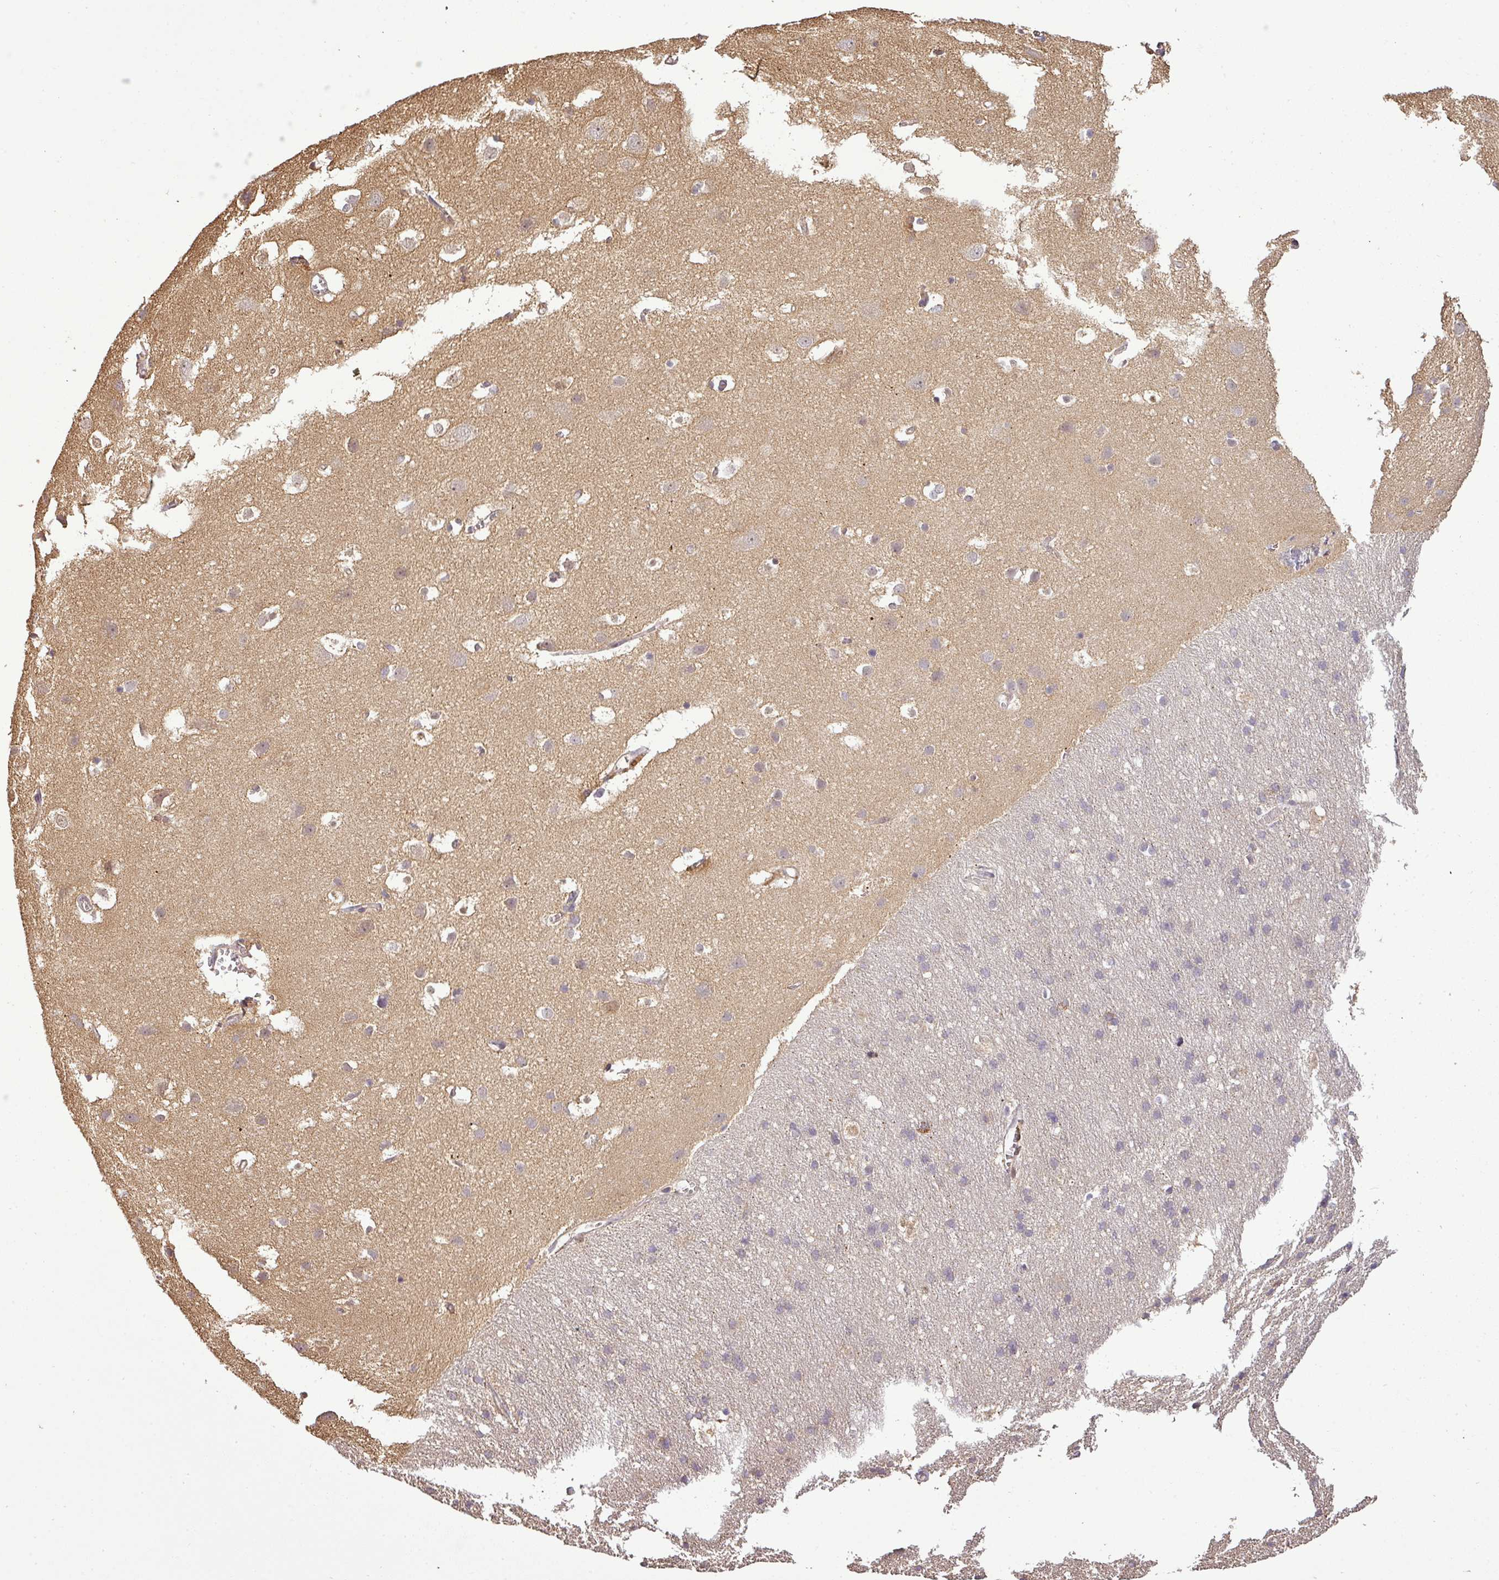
{"staining": {"intensity": "moderate", "quantity": "25%-75%", "location": "cytoplasmic/membranous"}, "tissue": "cerebral cortex", "cell_type": "Endothelial cells", "image_type": "normal", "snomed": [{"axis": "morphology", "description": "Normal tissue, NOS"}, {"axis": "topography", "description": "Cerebral cortex"}], "caption": "Protein staining demonstrates moderate cytoplasmic/membranous expression in about 25%-75% of endothelial cells in unremarkable cerebral cortex. The staining is performed using DAB (3,3'-diaminobenzidine) brown chromogen to label protein expression. The nuclei are counter-stained blue using hematoxylin.", "gene": "FAIM", "patient": {"sex": "male", "age": 54}}